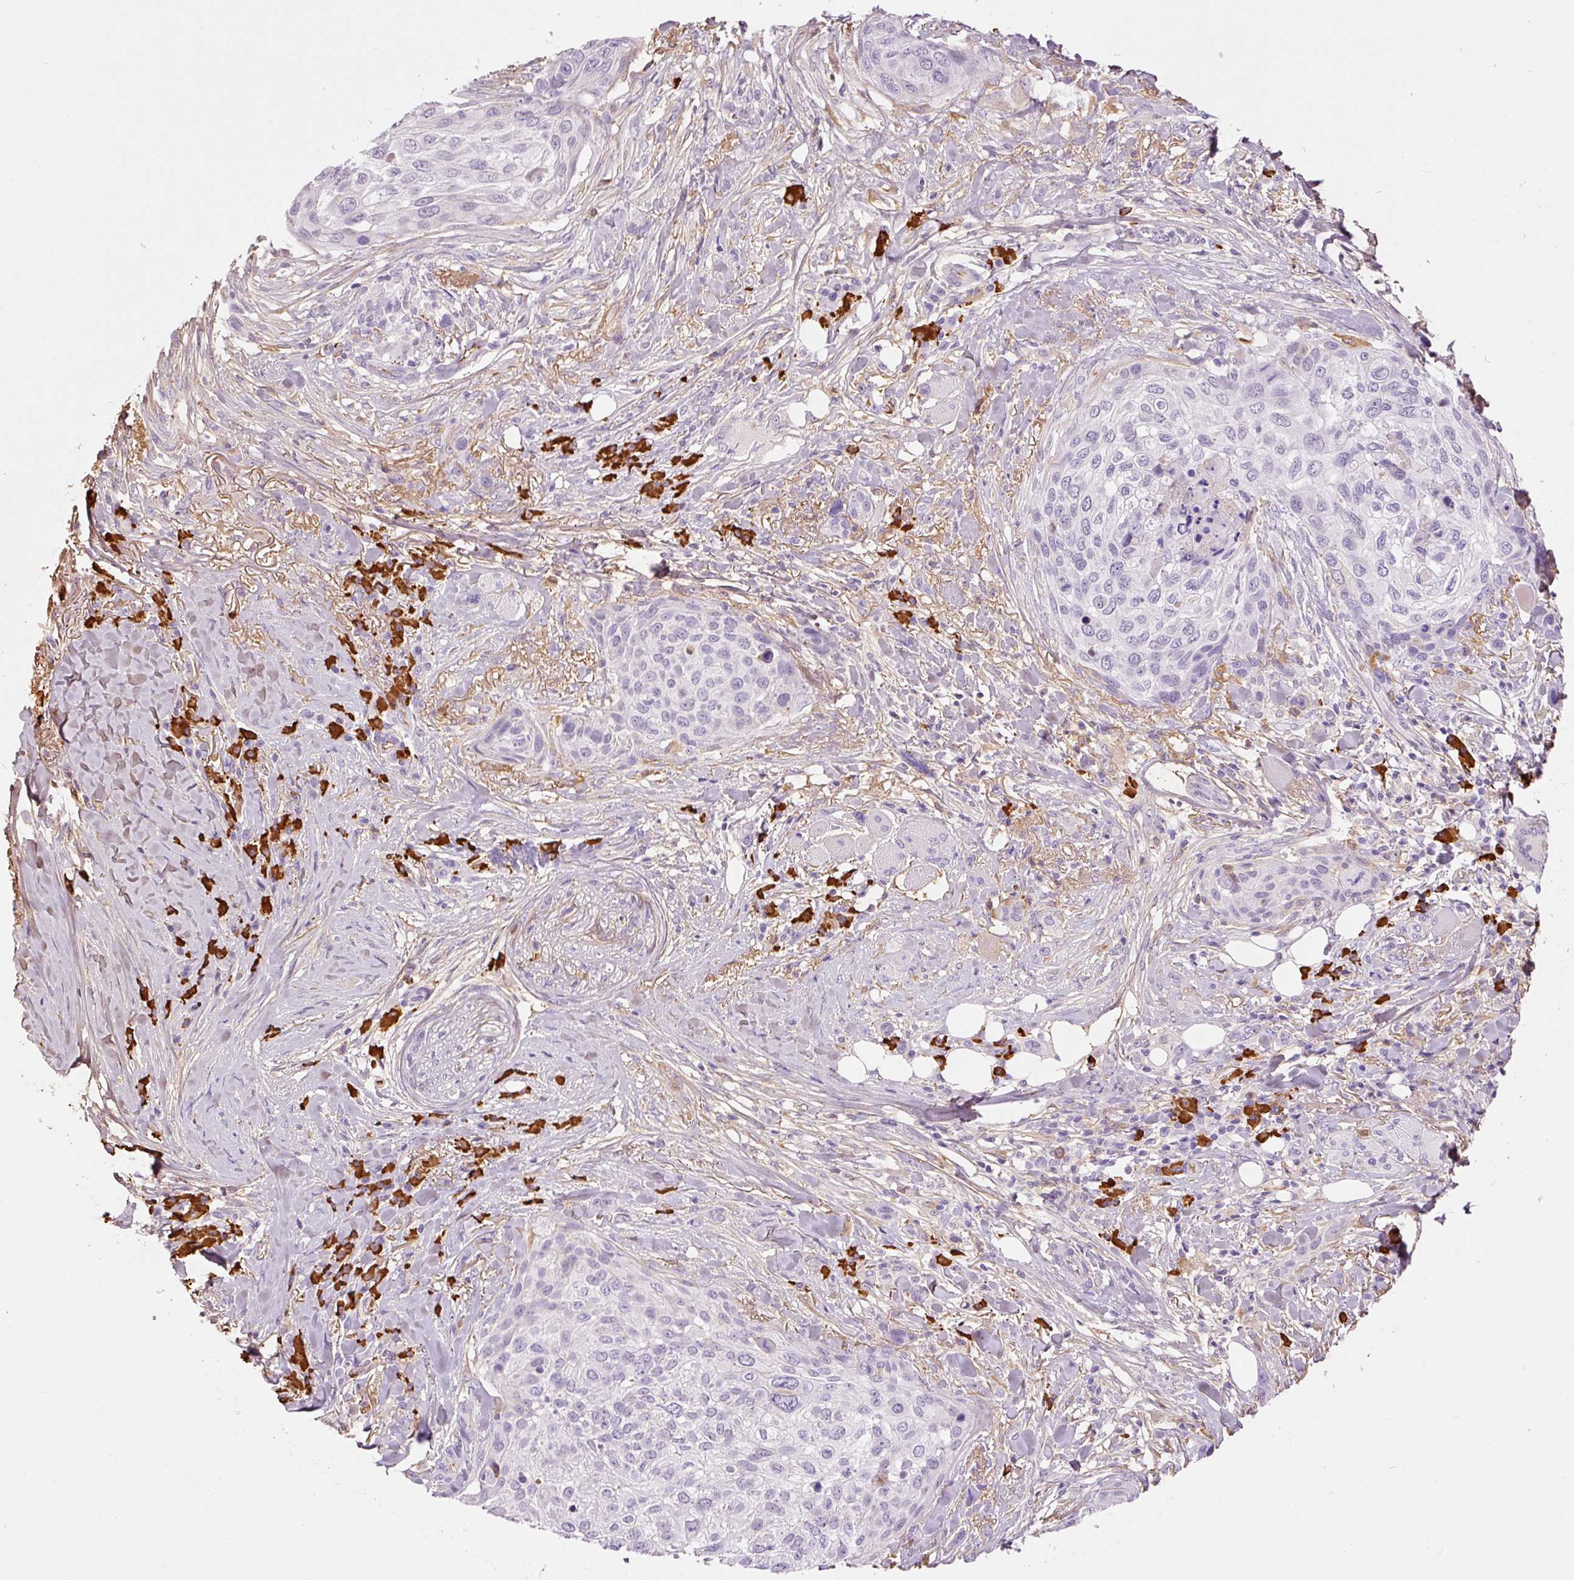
{"staining": {"intensity": "negative", "quantity": "none", "location": "none"}, "tissue": "skin cancer", "cell_type": "Tumor cells", "image_type": "cancer", "snomed": [{"axis": "morphology", "description": "Squamous cell carcinoma, NOS"}, {"axis": "topography", "description": "Skin"}], "caption": "The histopathology image displays no significant expression in tumor cells of skin cancer (squamous cell carcinoma).", "gene": "PRPF38B", "patient": {"sex": "female", "age": 87}}